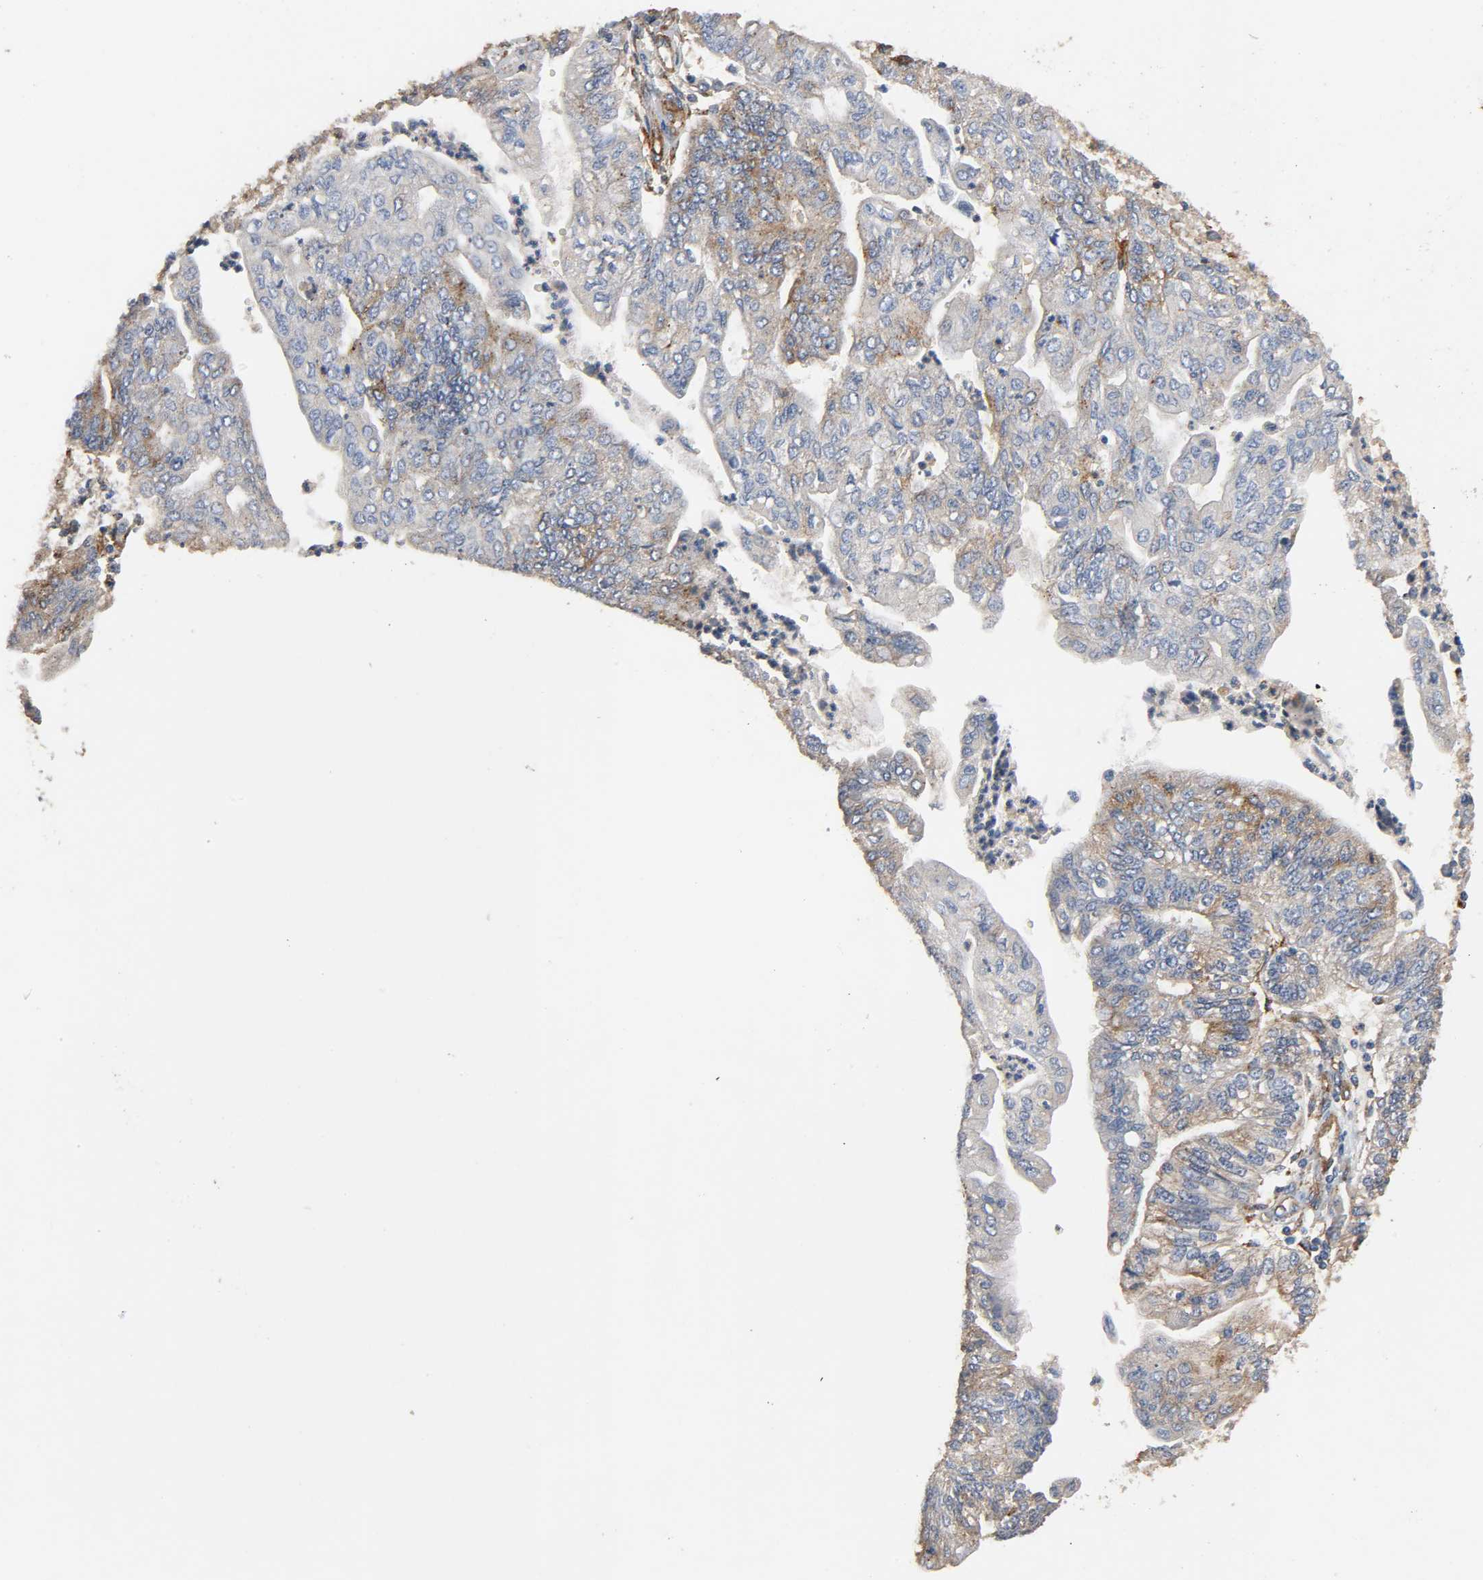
{"staining": {"intensity": "weak", "quantity": "<25%", "location": "cytoplasmic/membranous"}, "tissue": "endometrial cancer", "cell_type": "Tumor cells", "image_type": "cancer", "snomed": [{"axis": "morphology", "description": "Adenocarcinoma, NOS"}, {"axis": "topography", "description": "Endometrium"}], "caption": "The micrograph shows no staining of tumor cells in endometrial adenocarcinoma.", "gene": "IFITM3", "patient": {"sex": "female", "age": 59}}